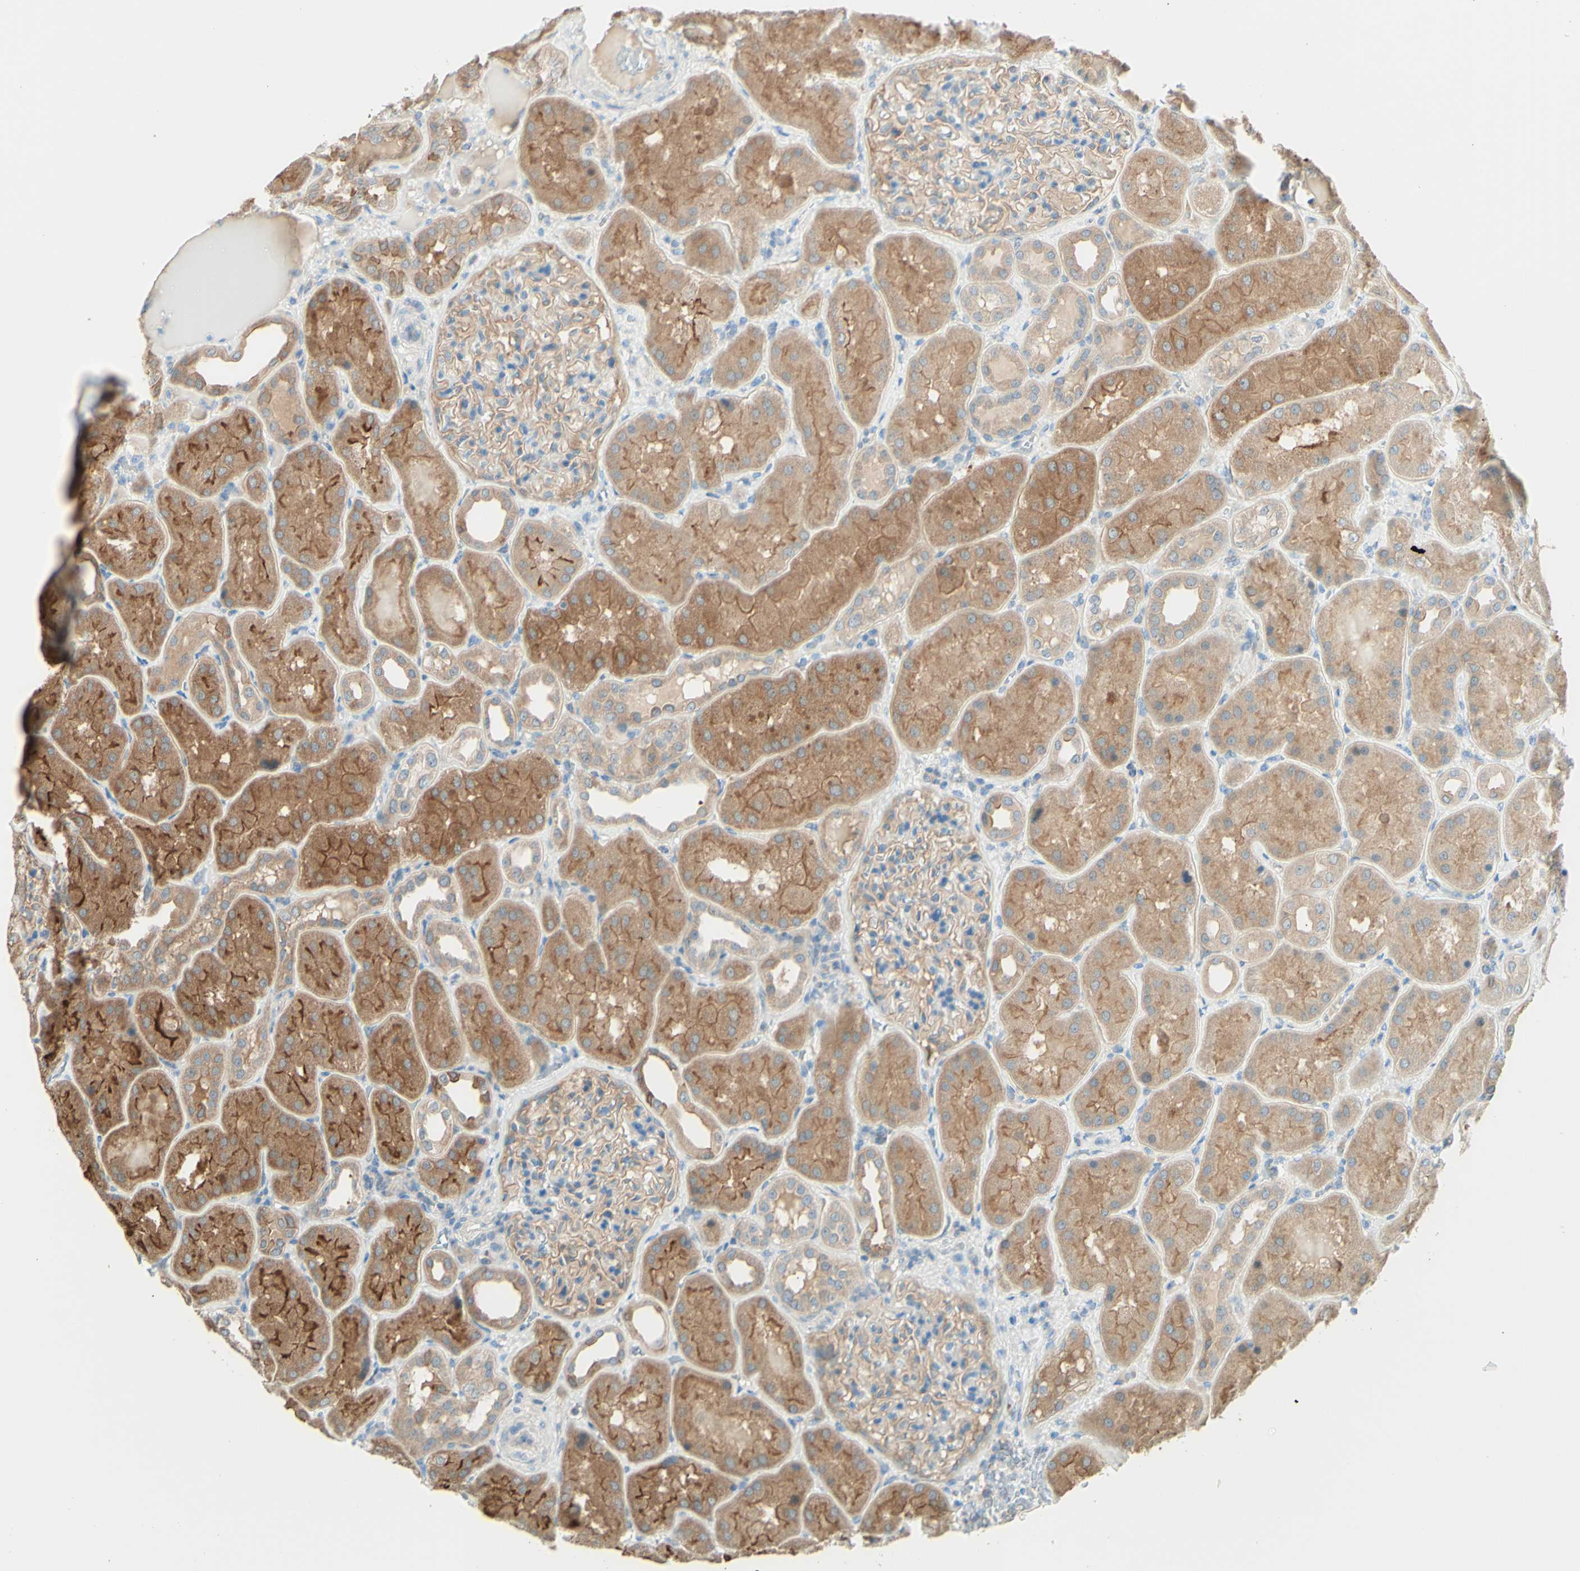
{"staining": {"intensity": "weak", "quantity": ">75%", "location": "cytoplasmic/membranous"}, "tissue": "kidney", "cell_type": "Cells in glomeruli", "image_type": "normal", "snomed": [{"axis": "morphology", "description": "Normal tissue, NOS"}, {"axis": "topography", "description": "Kidney"}], "caption": "IHC staining of benign kidney, which reveals low levels of weak cytoplasmic/membranous positivity in about >75% of cells in glomeruli indicating weak cytoplasmic/membranous protein positivity. The staining was performed using DAB (brown) for protein detection and nuclei were counterstained in hematoxylin (blue).", "gene": "MTM1", "patient": {"sex": "female", "age": 56}}